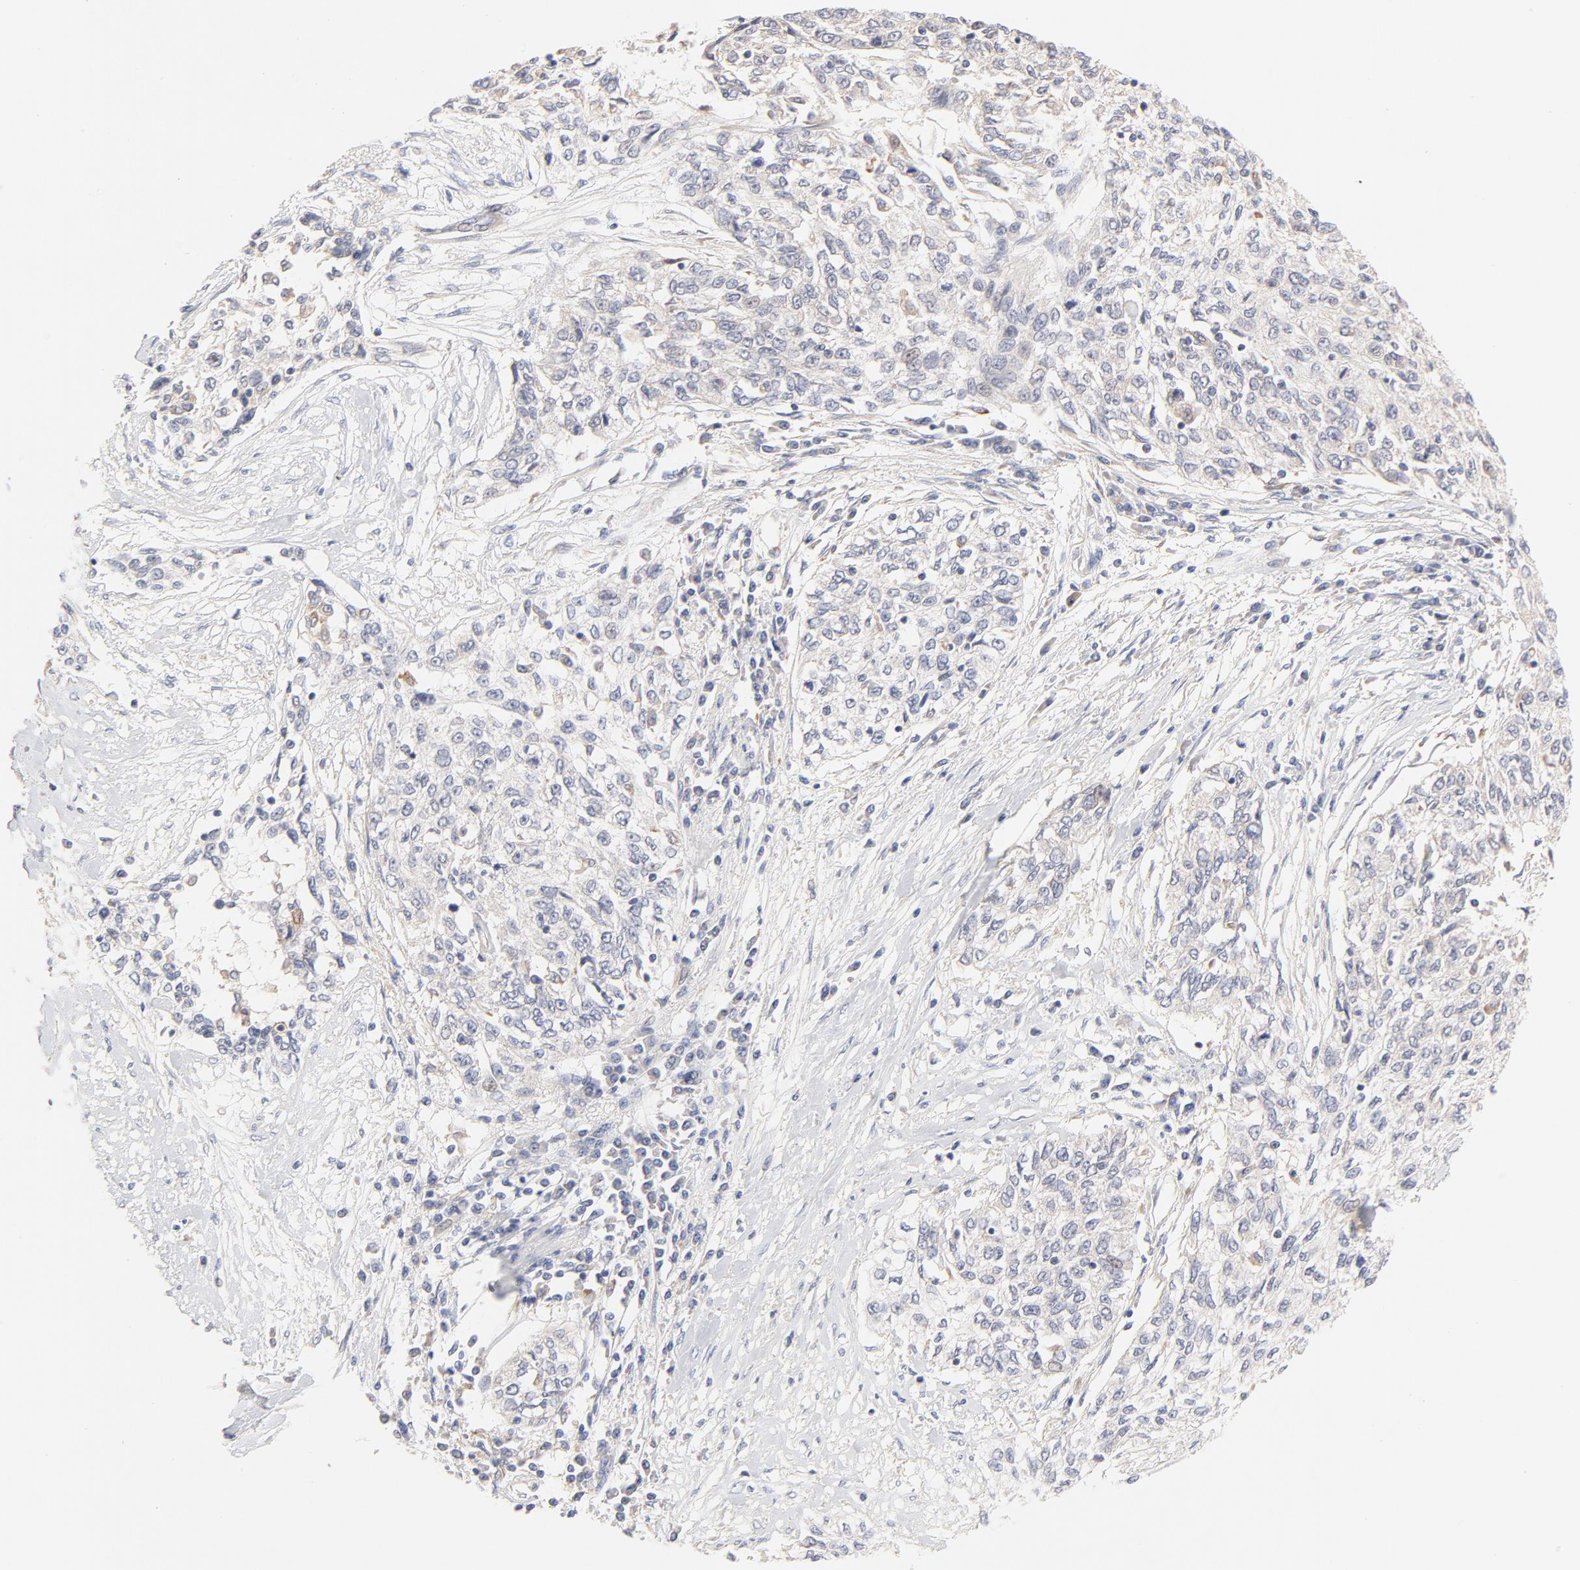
{"staining": {"intensity": "negative", "quantity": "none", "location": "none"}, "tissue": "cervical cancer", "cell_type": "Tumor cells", "image_type": "cancer", "snomed": [{"axis": "morphology", "description": "Squamous cell carcinoma, NOS"}, {"axis": "topography", "description": "Cervix"}], "caption": "High magnification brightfield microscopy of cervical cancer stained with DAB (3,3'-diaminobenzidine) (brown) and counterstained with hematoxylin (blue): tumor cells show no significant positivity.", "gene": "MTERF2", "patient": {"sex": "female", "age": 57}}